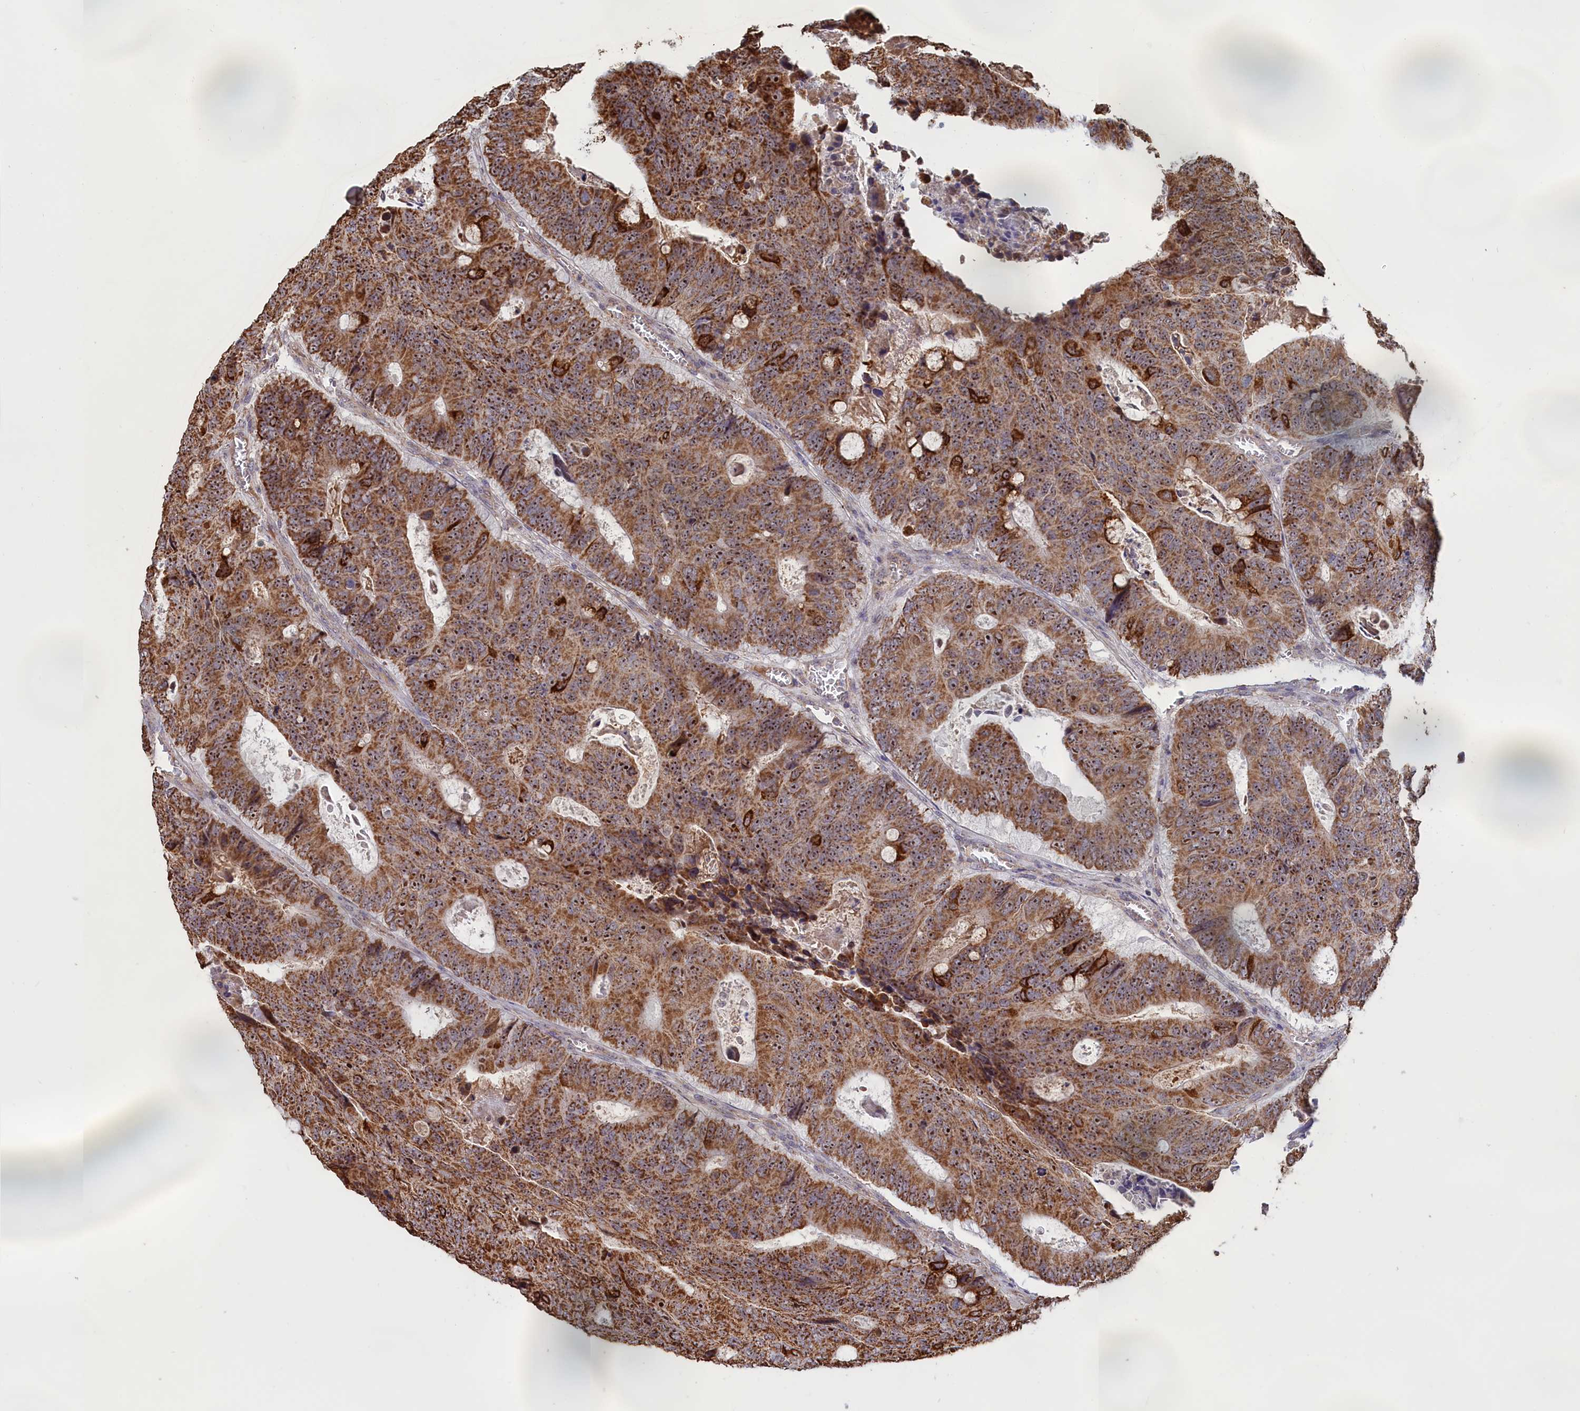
{"staining": {"intensity": "moderate", "quantity": ">75%", "location": "cytoplasmic/membranous,nuclear"}, "tissue": "colorectal cancer", "cell_type": "Tumor cells", "image_type": "cancer", "snomed": [{"axis": "morphology", "description": "Adenocarcinoma, NOS"}, {"axis": "topography", "description": "Colon"}], "caption": "This is an image of IHC staining of colorectal cancer (adenocarcinoma), which shows moderate expression in the cytoplasmic/membranous and nuclear of tumor cells.", "gene": "ZNF816", "patient": {"sex": "male", "age": 87}}